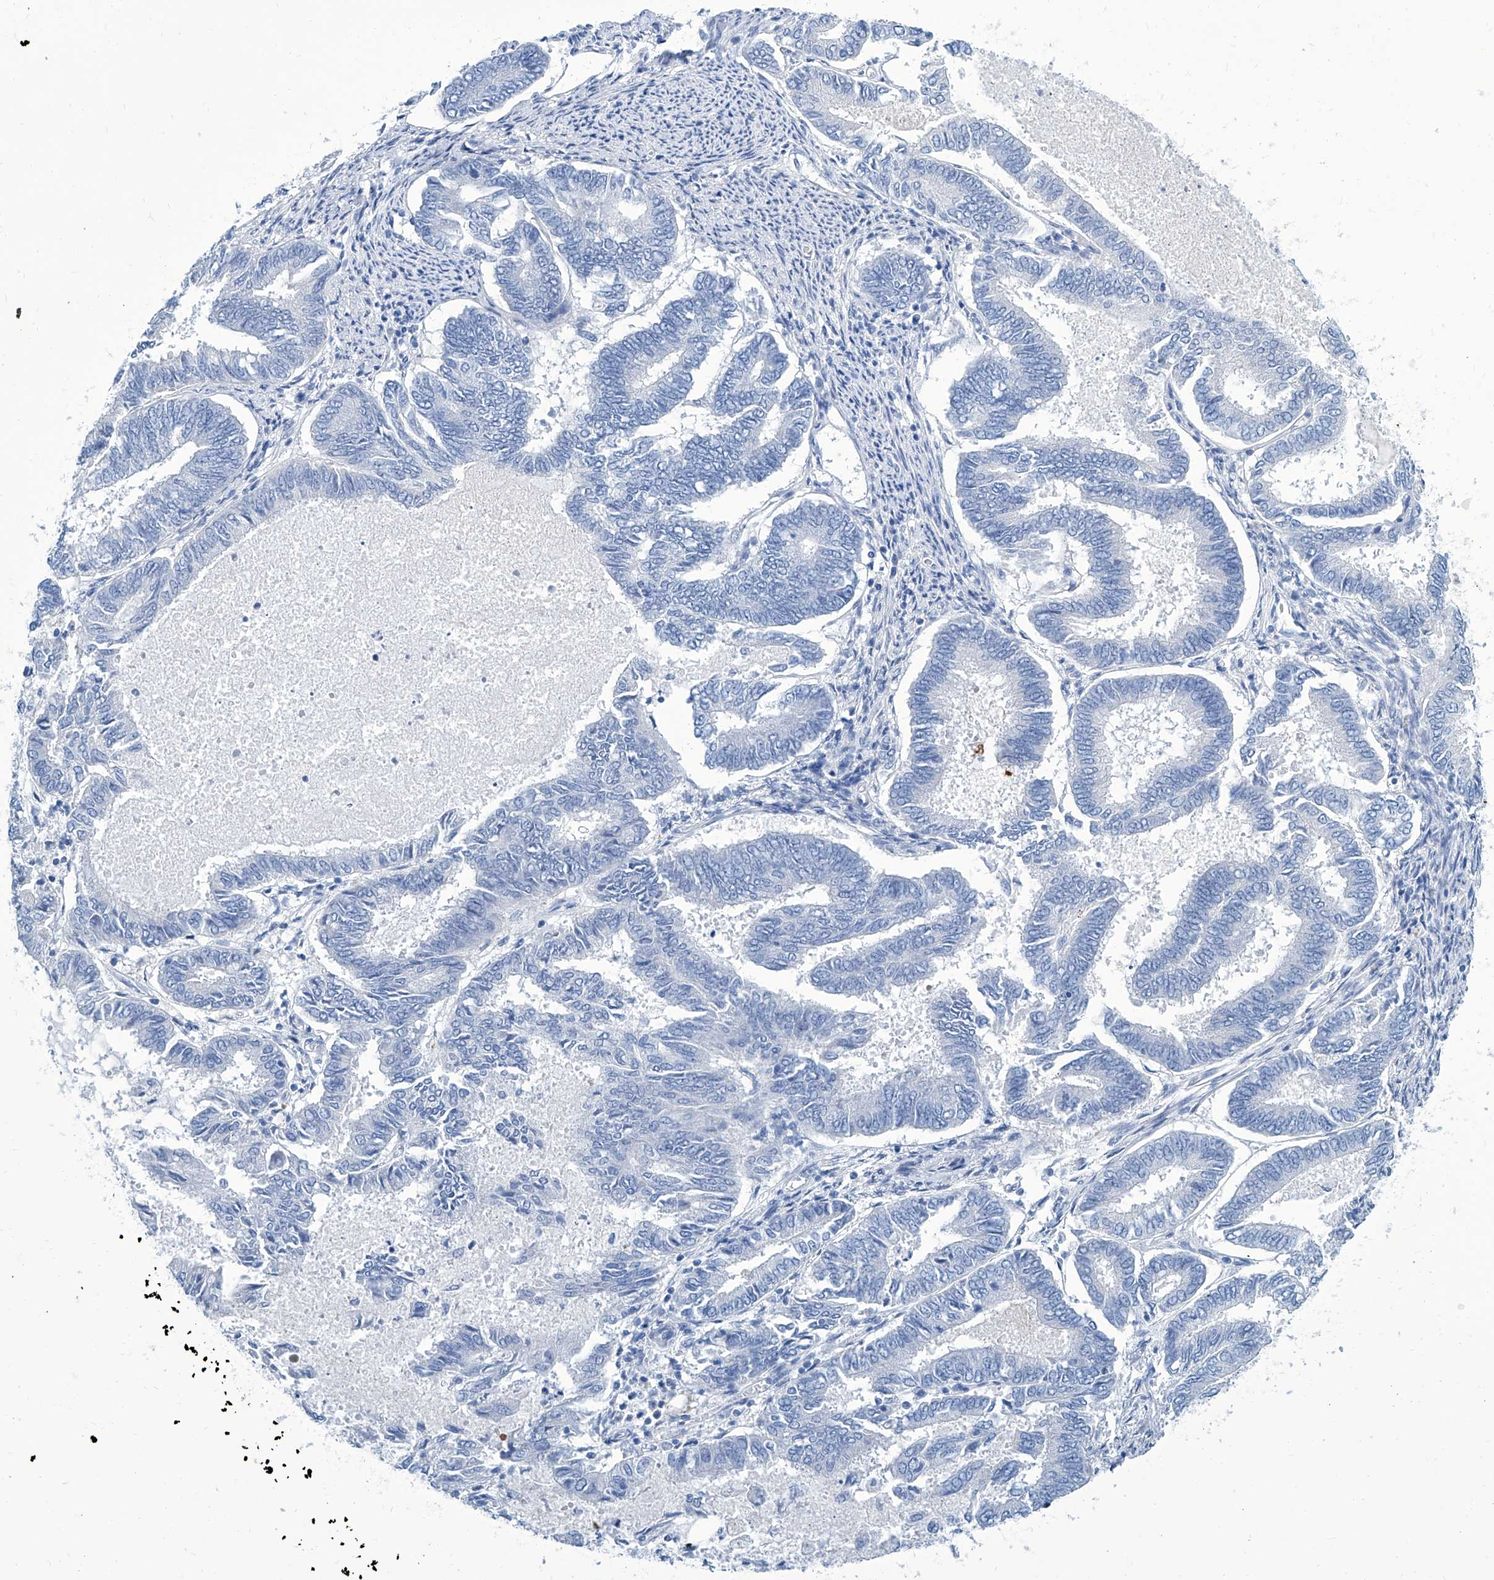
{"staining": {"intensity": "negative", "quantity": "none", "location": "none"}, "tissue": "endometrial cancer", "cell_type": "Tumor cells", "image_type": "cancer", "snomed": [{"axis": "morphology", "description": "Adenocarcinoma, NOS"}, {"axis": "topography", "description": "Endometrium"}], "caption": "DAB (3,3'-diaminobenzidine) immunohistochemical staining of human adenocarcinoma (endometrial) displays no significant expression in tumor cells.", "gene": "ZNF519", "patient": {"sex": "female", "age": 86}}